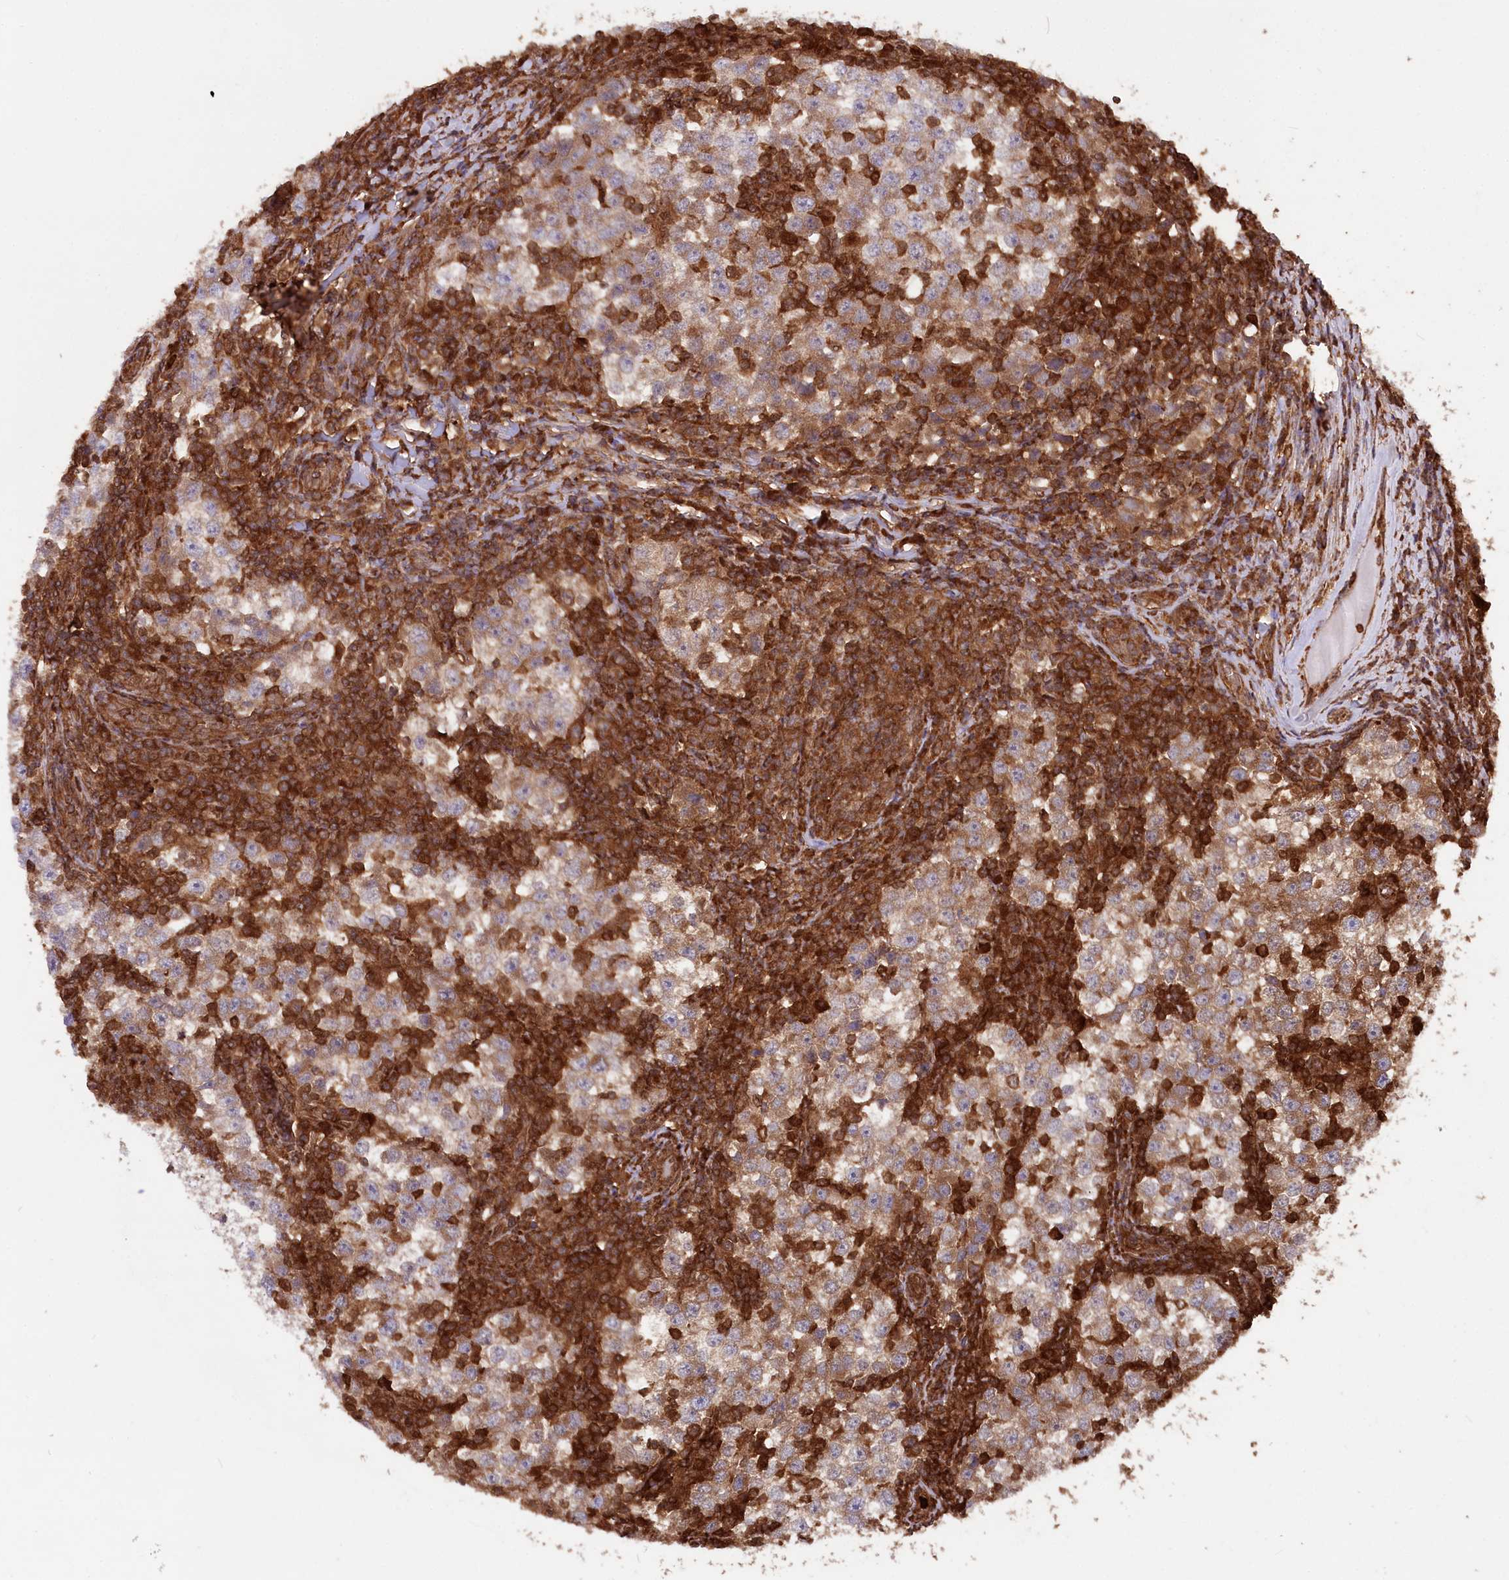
{"staining": {"intensity": "moderate", "quantity": ">75%", "location": "cytoplasmic/membranous"}, "tissue": "testis cancer", "cell_type": "Tumor cells", "image_type": "cancer", "snomed": [{"axis": "morphology", "description": "Seminoma, NOS"}, {"axis": "topography", "description": "Testis"}], "caption": "The photomicrograph shows immunohistochemical staining of testis cancer (seminoma). There is moderate cytoplasmic/membranous staining is seen in about >75% of tumor cells.", "gene": "LSG1", "patient": {"sex": "male", "age": 65}}